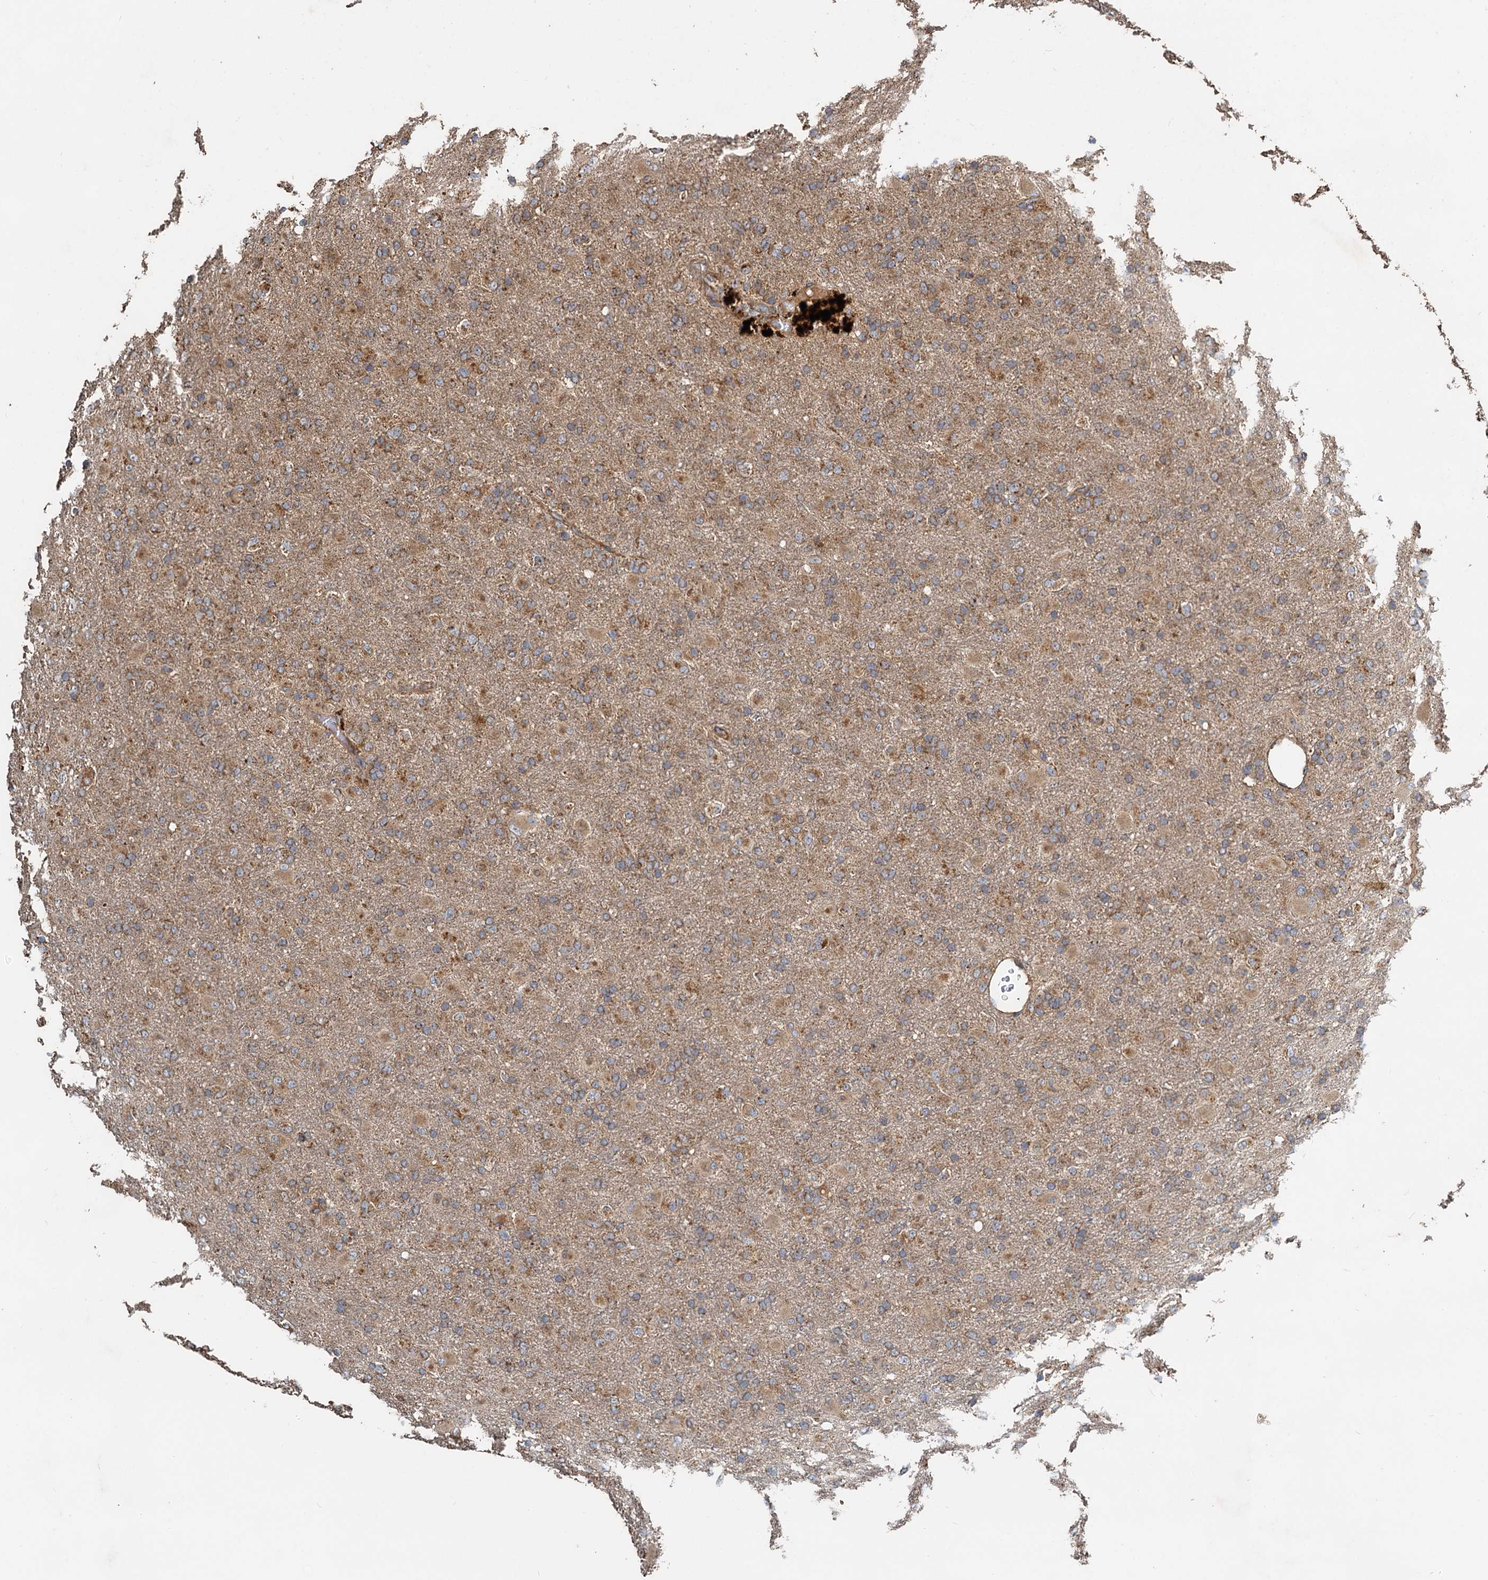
{"staining": {"intensity": "moderate", "quantity": ">75%", "location": "cytoplasmic/membranous"}, "tissue": "glioma", "cell_type": "Tumor cells", "image_type": "cancer", "snomed": [{"axis": "morphology", "description": "Glioma, malignant, Low grade"}, {"axis": "topography", "description": "Brain"}], "caption": "High-magnification brightfield microscopy of malignant glioma (low-grade) stained with DAB (3,3'-diaminobenzidine) (brown) and counterstained with hematoxylin (blue). tumor cells exhibit moderate cytoplasmic/membranous expression is identified in about>75% of cells.", "gene": "SDS", "patient": {"sex": "male", "age": 65}}